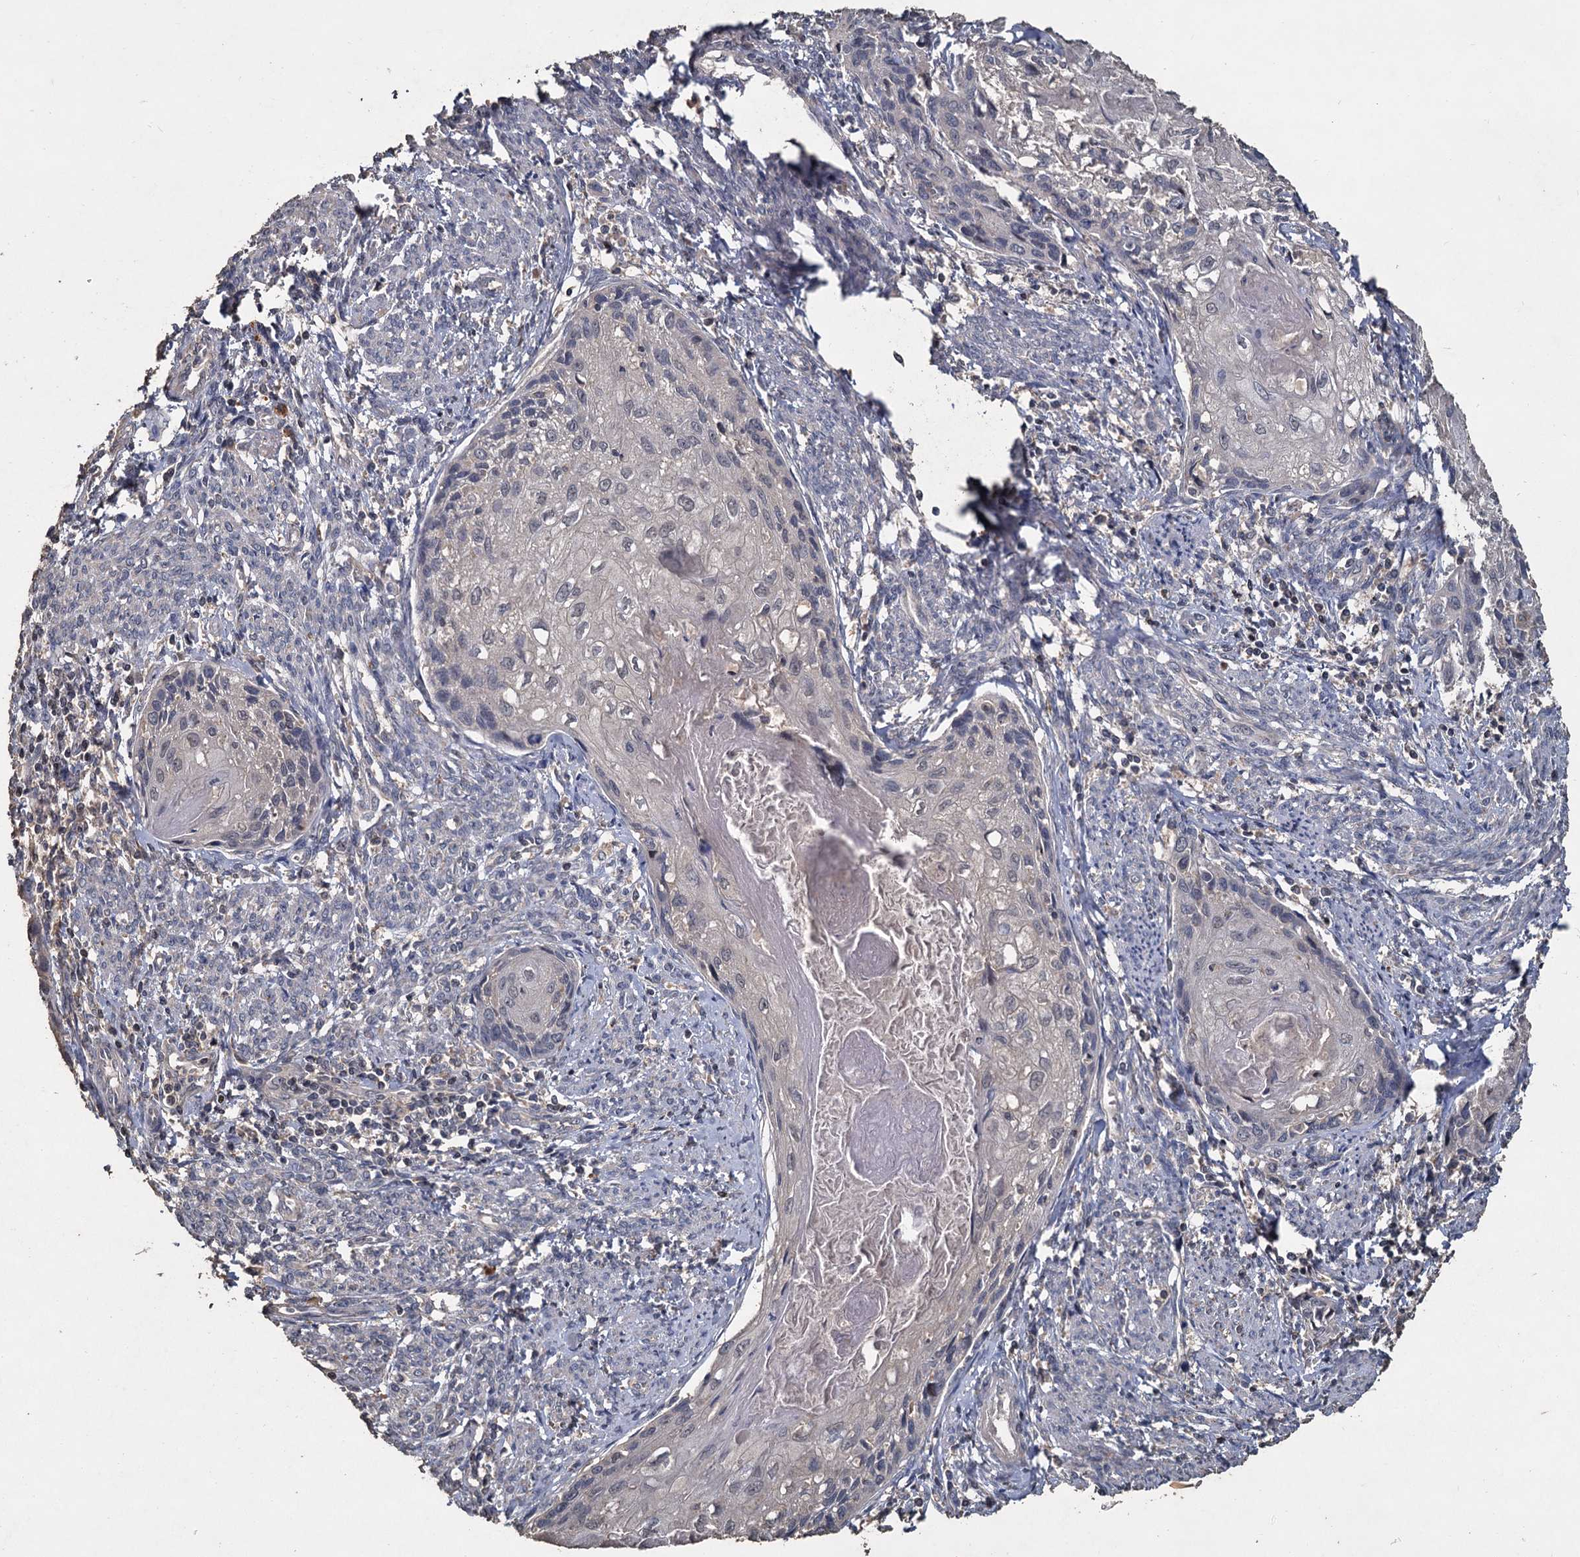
{"staining": {"intensity": "negative", "quantity": "none", "location": "none"}, "tissue": "cervical cancer", "cell_type": "Tumor cells", "image_type": "cancer", "snomed": [{"axis": "morphology", "description": "Squamous cell carcinoma, NOS"}, {"axis": "topography", "description": "Cervix"}], "caption": "Tumor cells show no significant protein expression in cervical cancer. (DAB immunohistochemistry (IHC) visualized using brightfield microscopy, high magnification).", "gene": "CCDC61", "patient": {"sex": "female", "age": 67}}